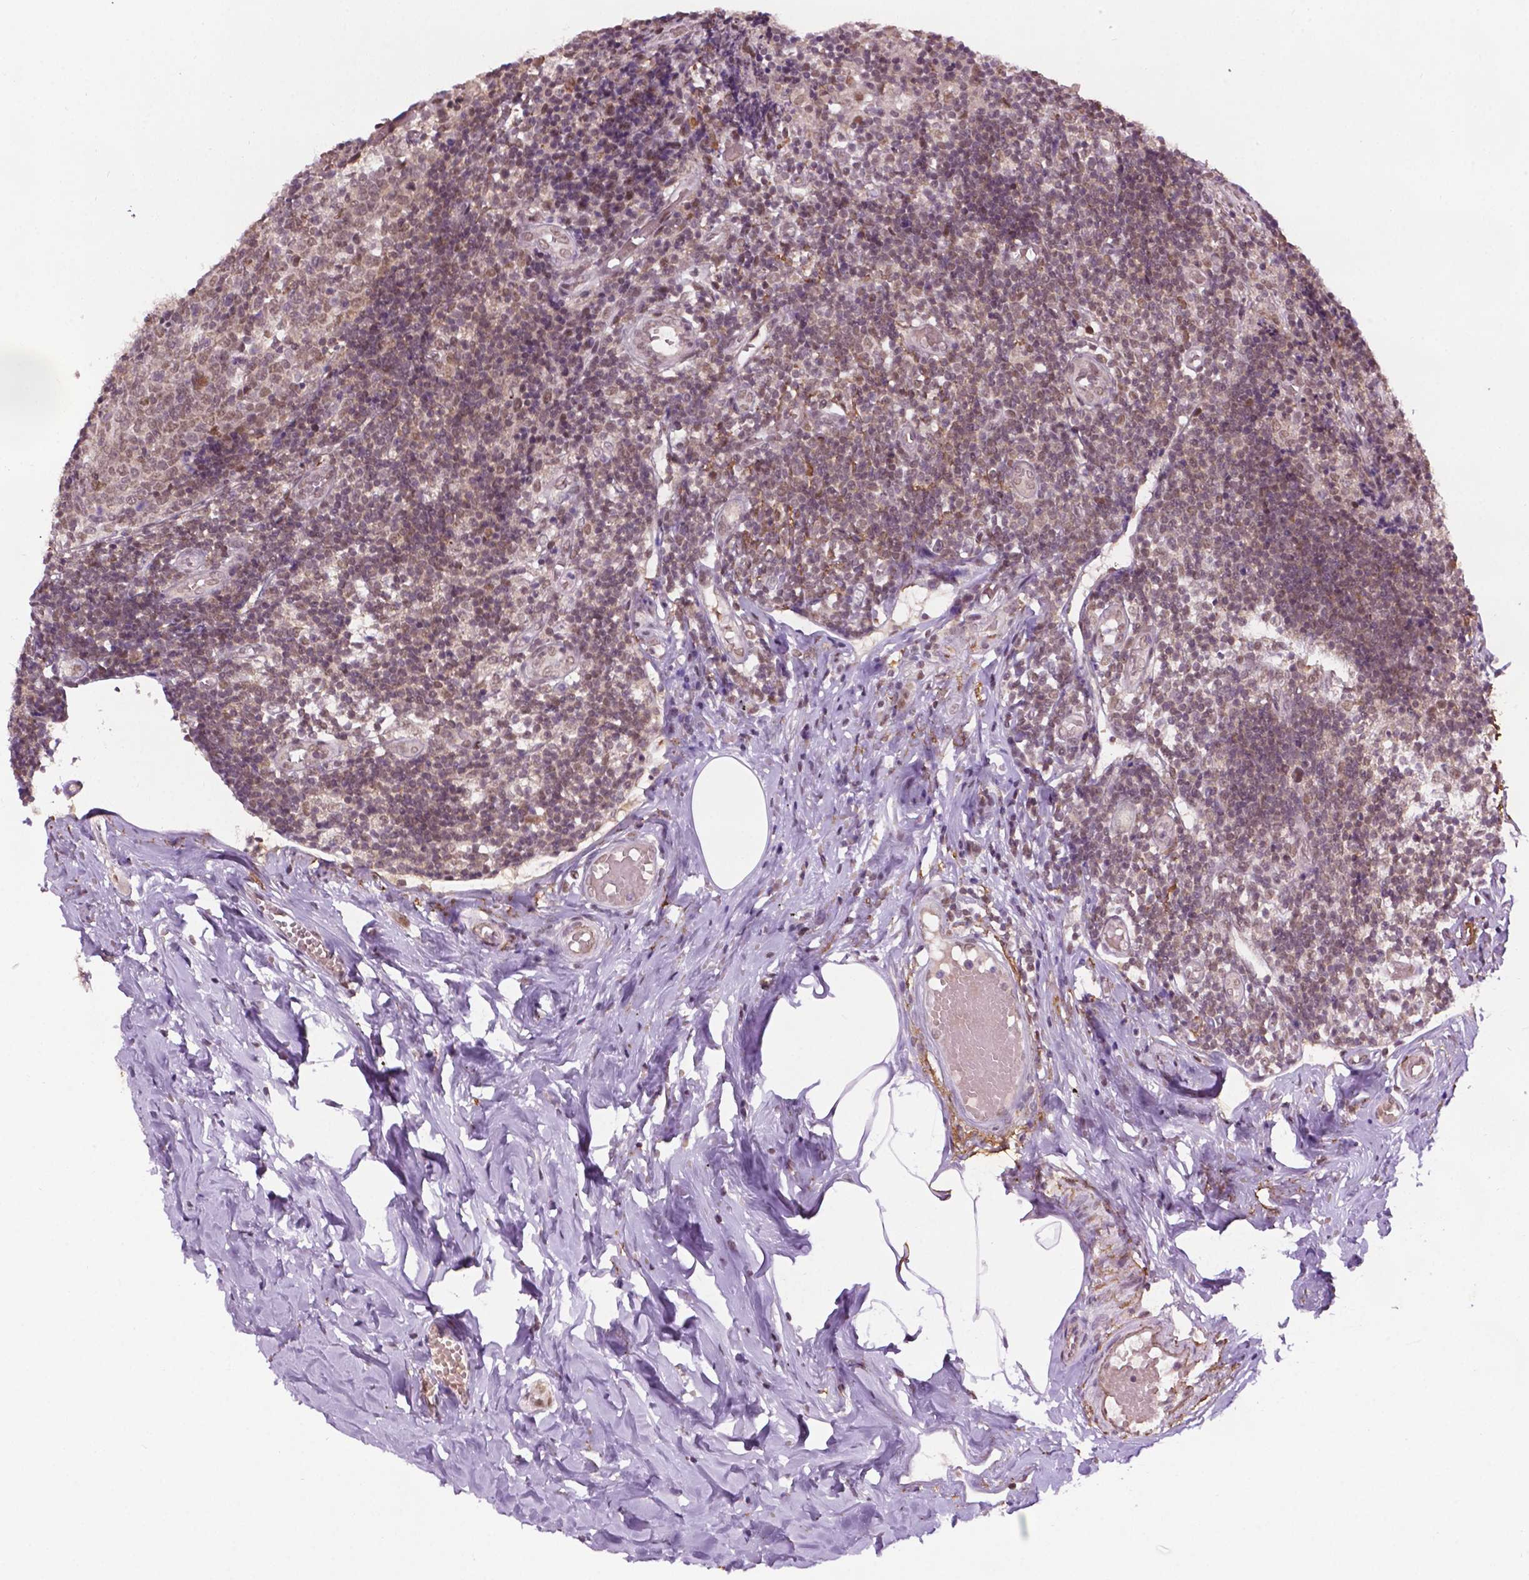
{"staining": {"intensity": "moderate", "quantity": ">75%", "location": "nuclear"}, "tissue": "appendix", "cell_type": "Glandular cells", "image_type": "normal", "snomed": [{"axis": "morphology", "description": "Normal tissue, NOS"}, {"axis": "topography", "description": "Appendix"}], "caption": "Immunohistochemical staining of normal human appendix displays >75% levels of moderate nuclear protein staining in approximately >75% of glandular cells.", "gene": "UBQLN4", "patient": {"sex": "female", "age": 32}}